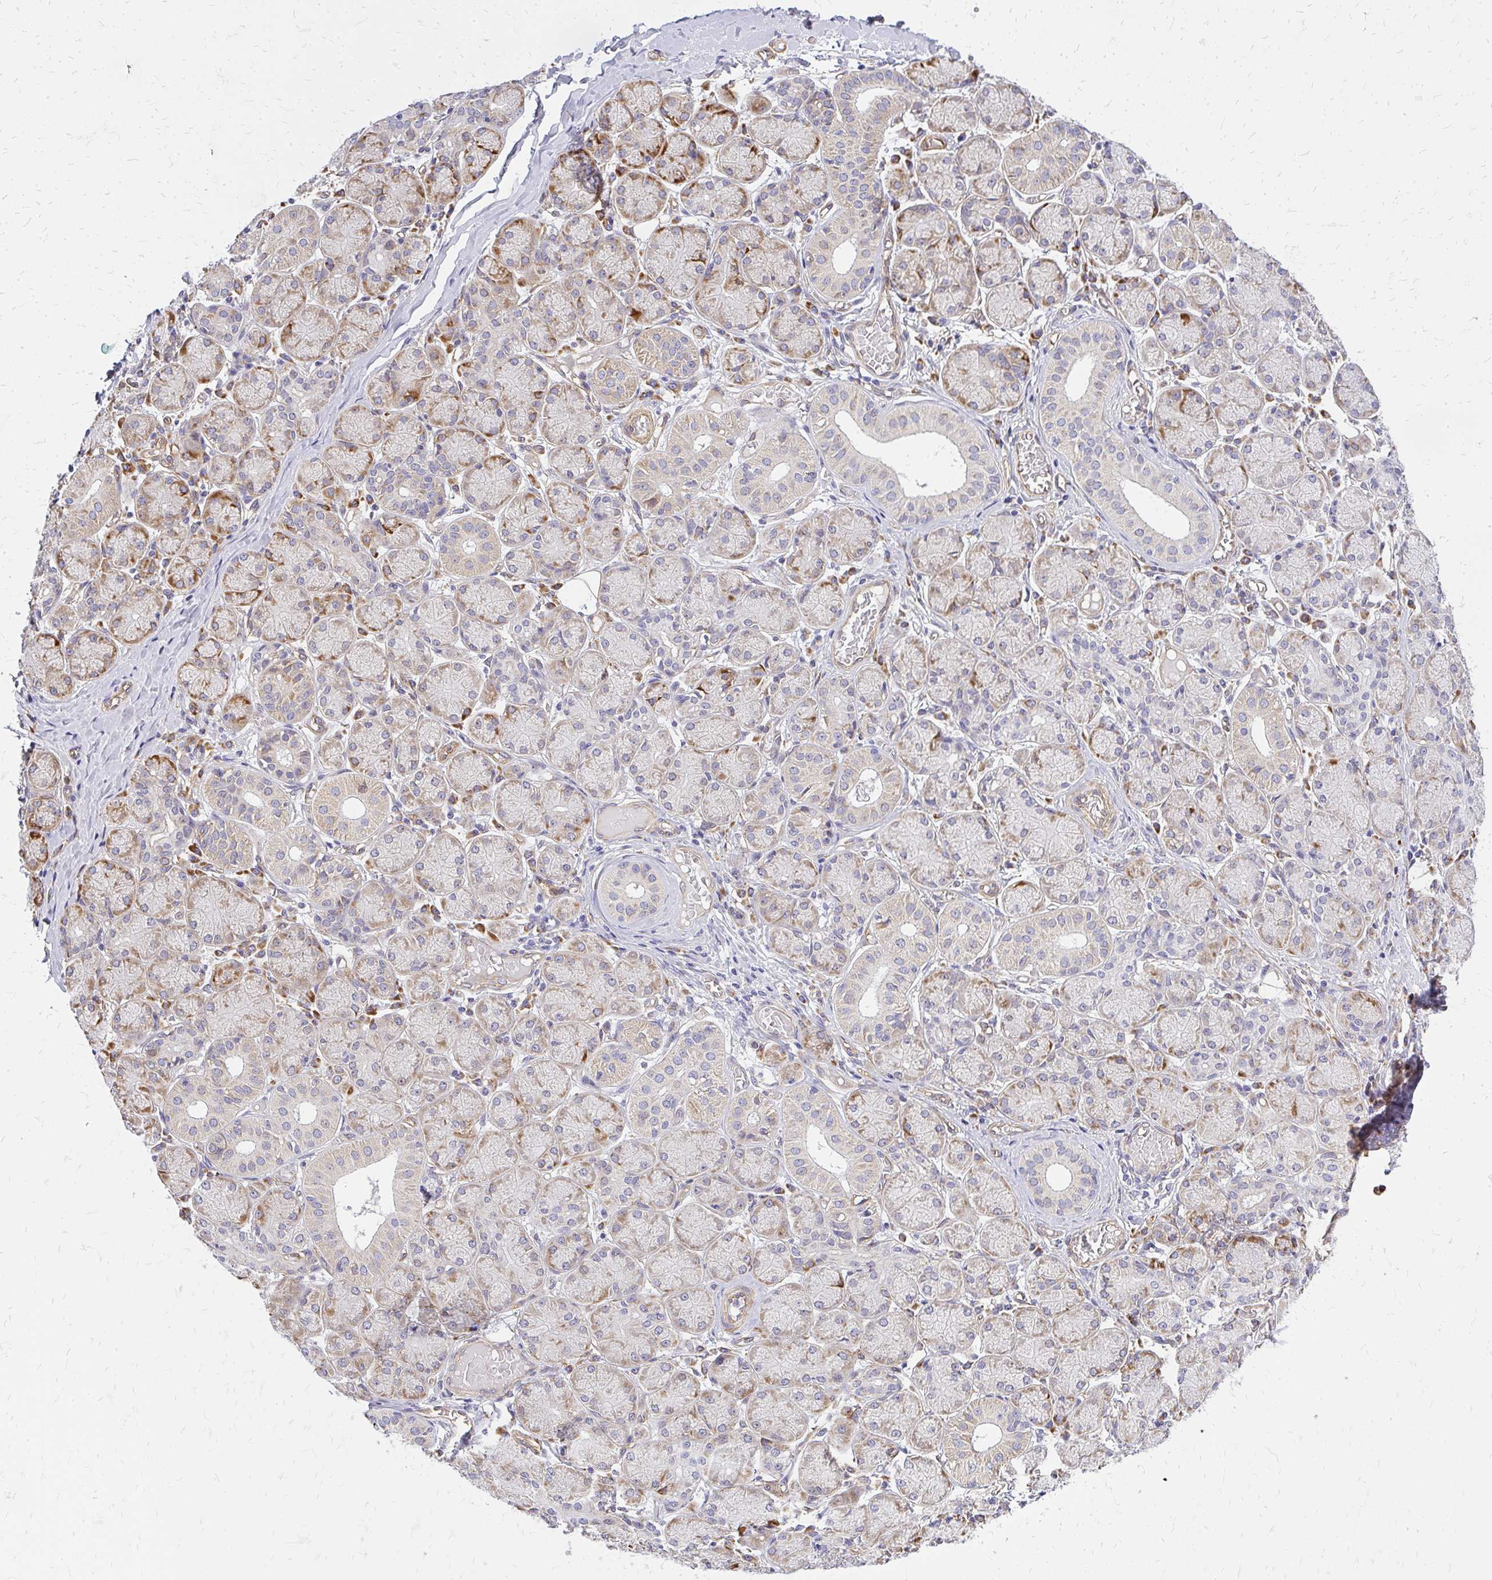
{"staining": {"intensity": "moderate", "quantity": "25%-75%", "location": "cytoplasmic/membranous"}, "tissue": "salivary gland", "cell_type": "Glandular cells", "image_type": "normal", "snomed": [{"axis": "morphology", "description": "Normal tissue, NOS"}, {"axis": "topography", "description": "Salivary gland"}], "caption": "Unremarkable salivary gland shows moderate cytoplasmic/membranous staining in approximately 25%-75% of glandular cells, visualized by immunohistochemistry. (IHC, brightfield microscopy, high magnification).", "gene": "ENSG00000258472", "patient": {"sex": "female", "age": 24}}